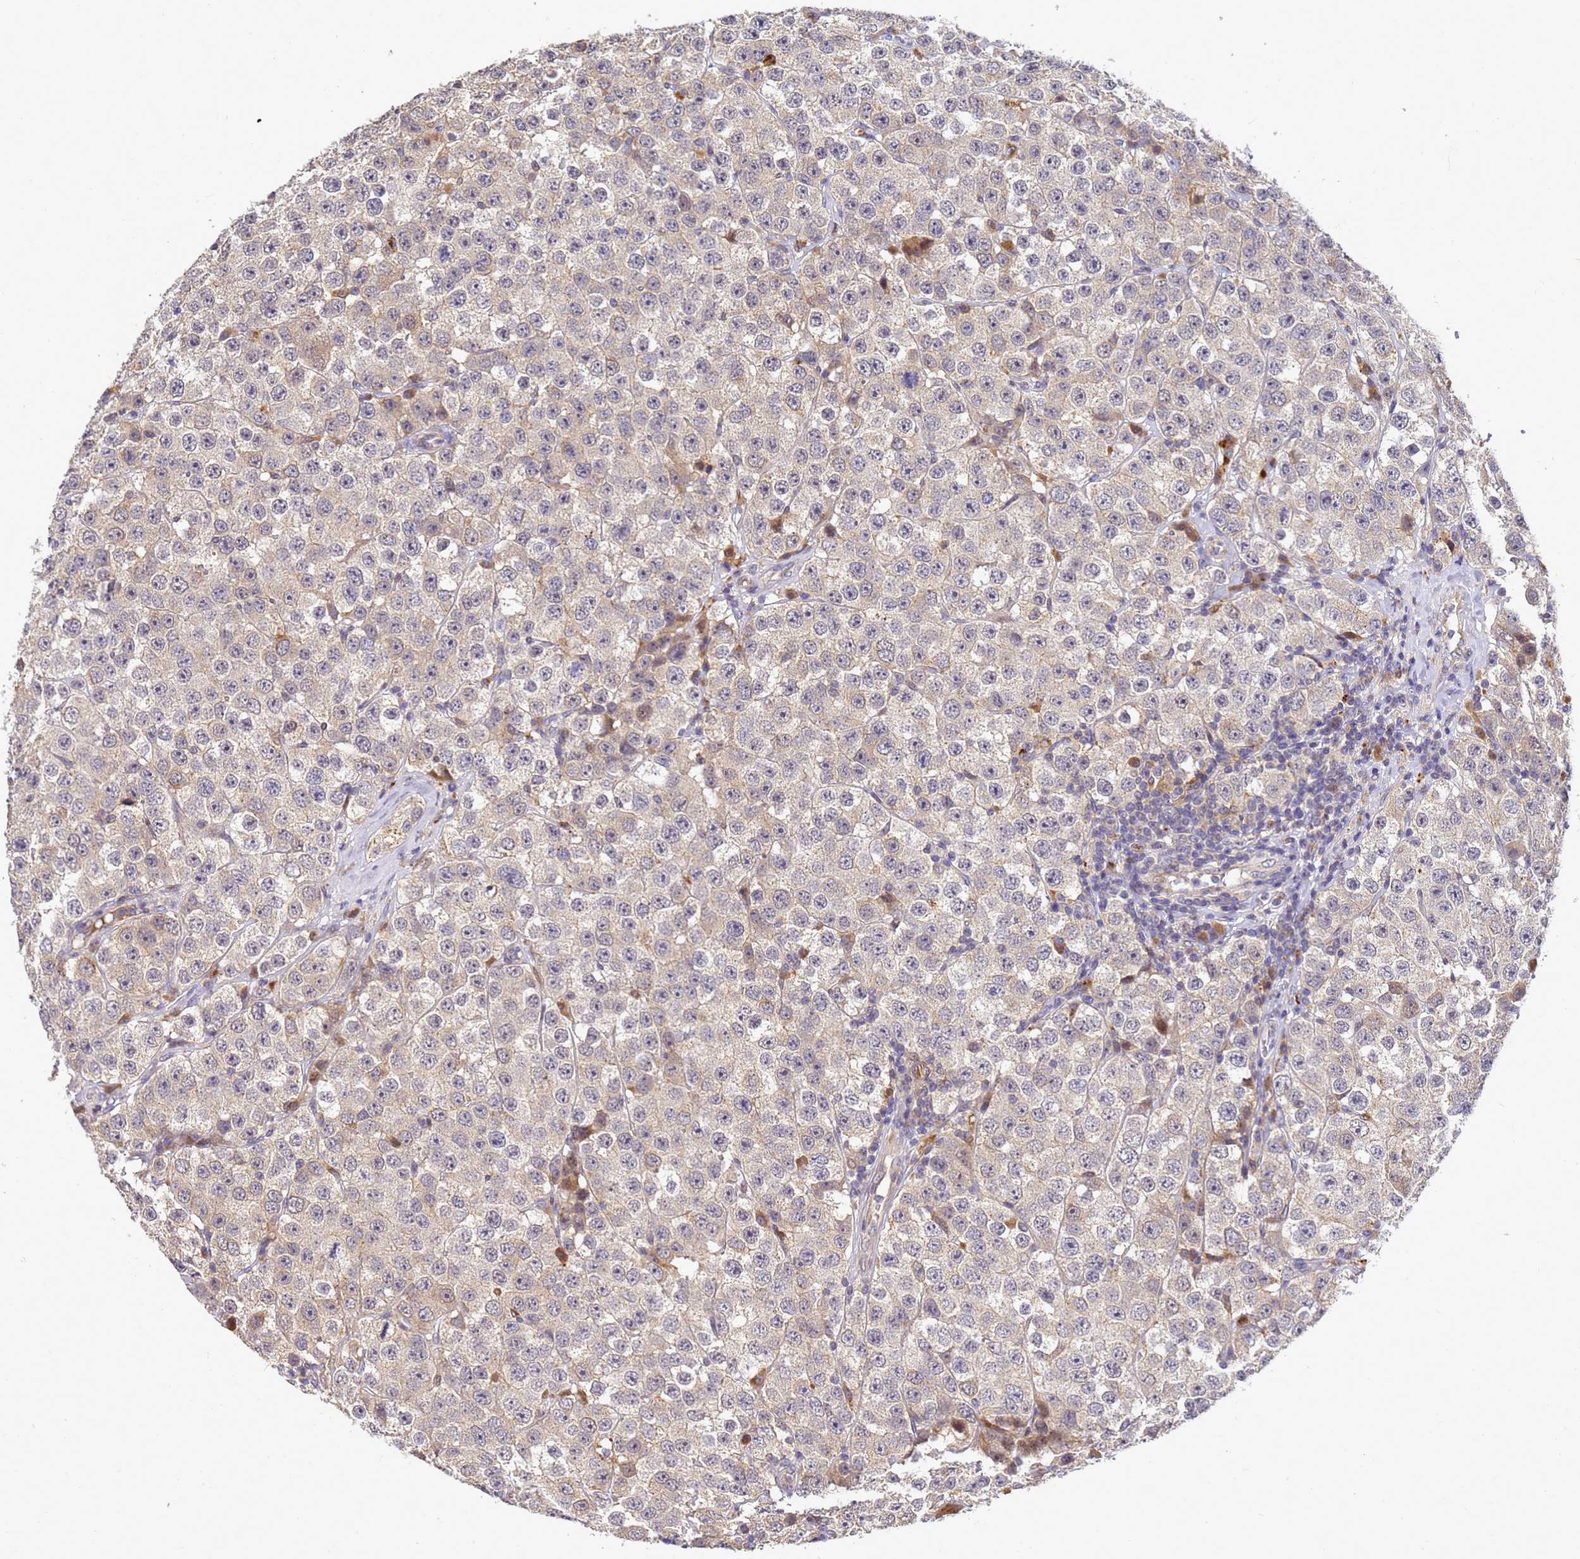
{"staining": {"intensity": "weak", "quantity": "<25%", "location": "cytoplasmic/membranous"}, "tissue": "testis cancer", "cell_type": "Tumor cells", "image_type": "cancer", "snomed": [{"axis": "morphology", "description": "Seminoma, NOS"}, {"axis": "topography", "description": "Testis"}], "caption": "DAB (3,3'-diaminobenzidine) immunohistochemical staining of human testis seminoma reveals no significant staining in tumor cells.", "gene": "TMEM74B", "patient": {"sex": "male", "age": 28}}